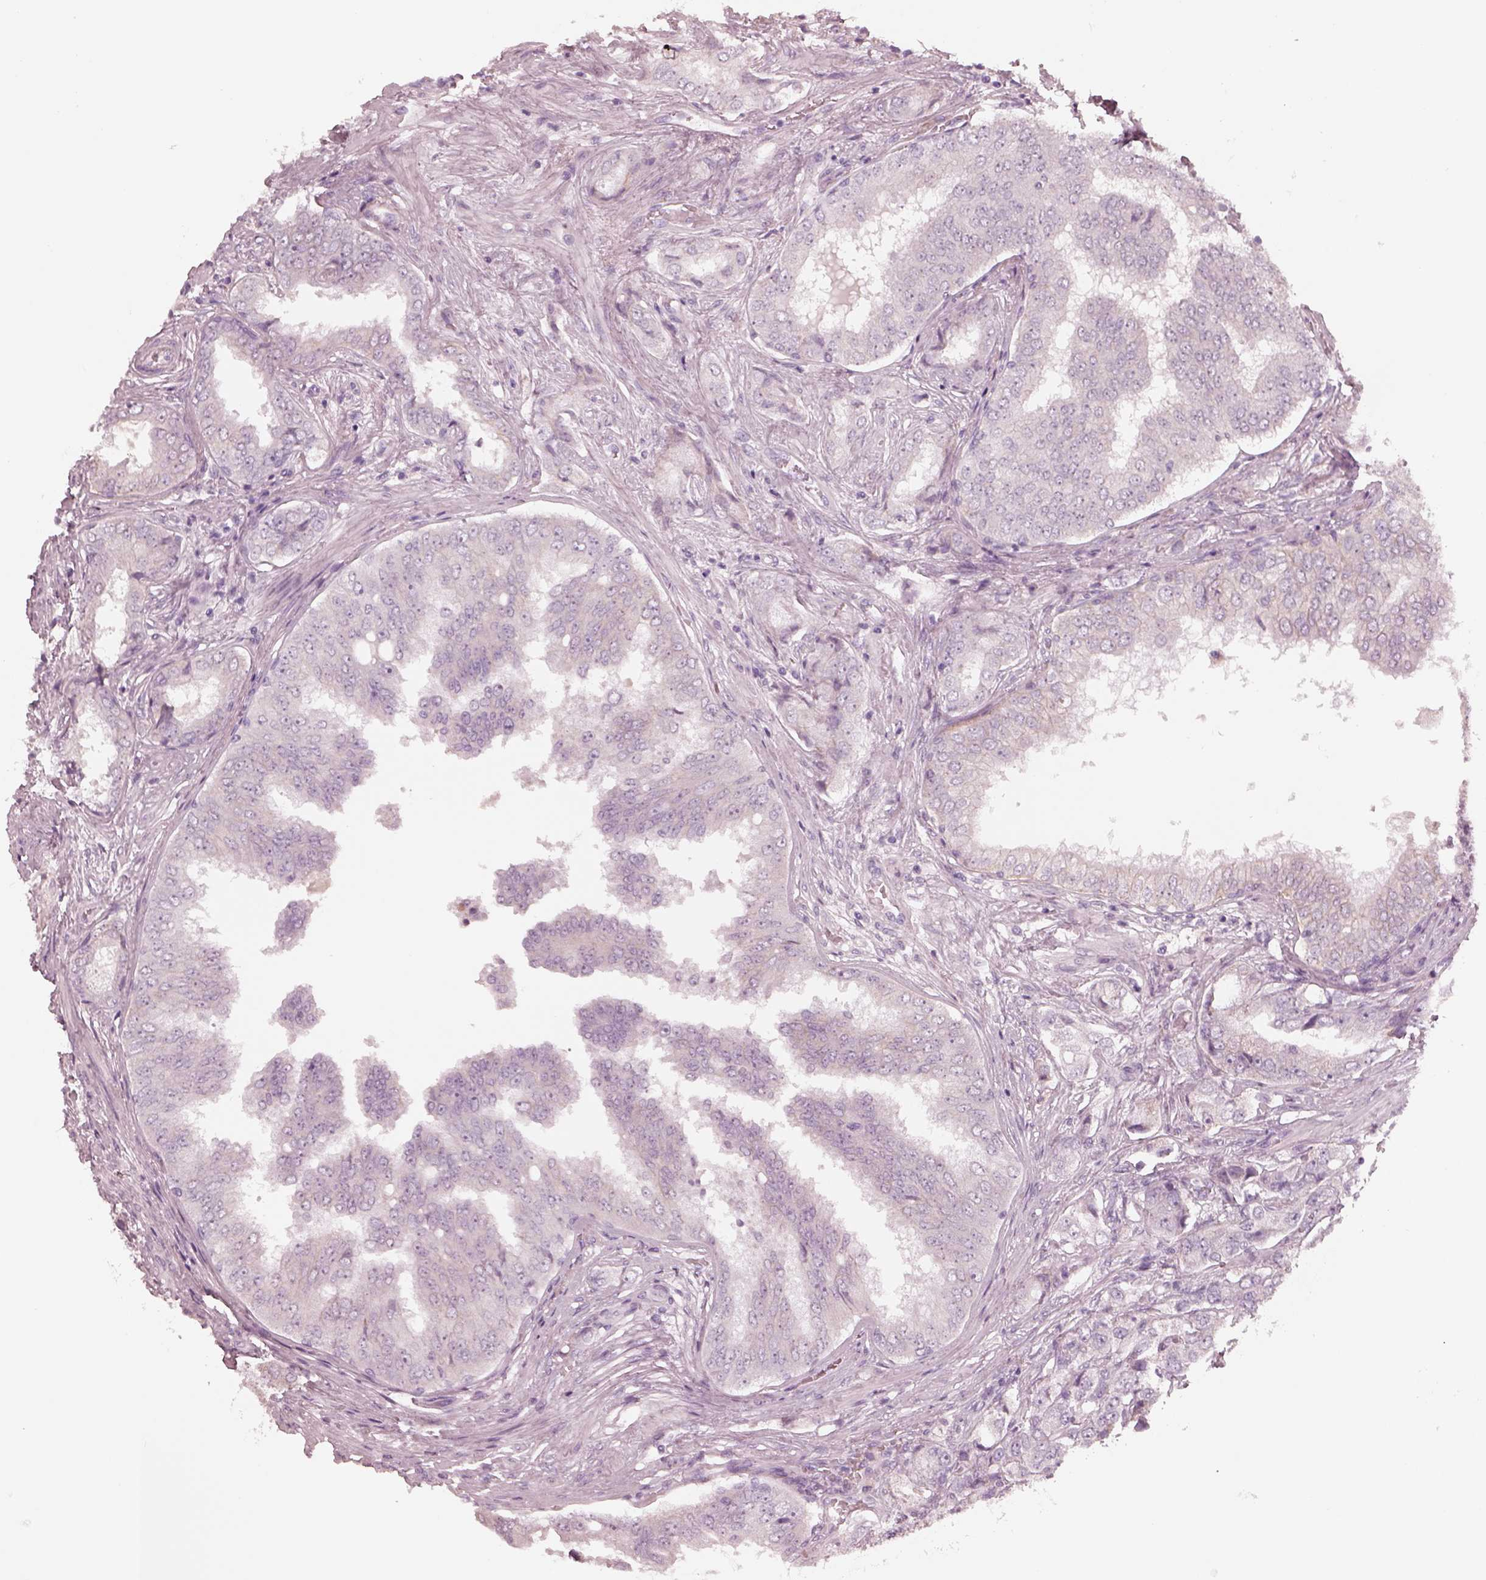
{"staining": {"intensity": "negative", "quantity": "none", "location": "none"}, "tissue": "prostate cancer", "cell_type": "Tumor cells", "image_type": "cancer", "snomed": [{"axis": "morphology", "description": "Adenocarcinoma, NOS"}, {"axis": "topography", "description": "Prostate"}], "caption": "This is an IHC image of human adenocarcinoma (prostate). There is no staining in tumor cells.", "gene": "CADM2", "patient": {"sex": "male", "age": 65}}